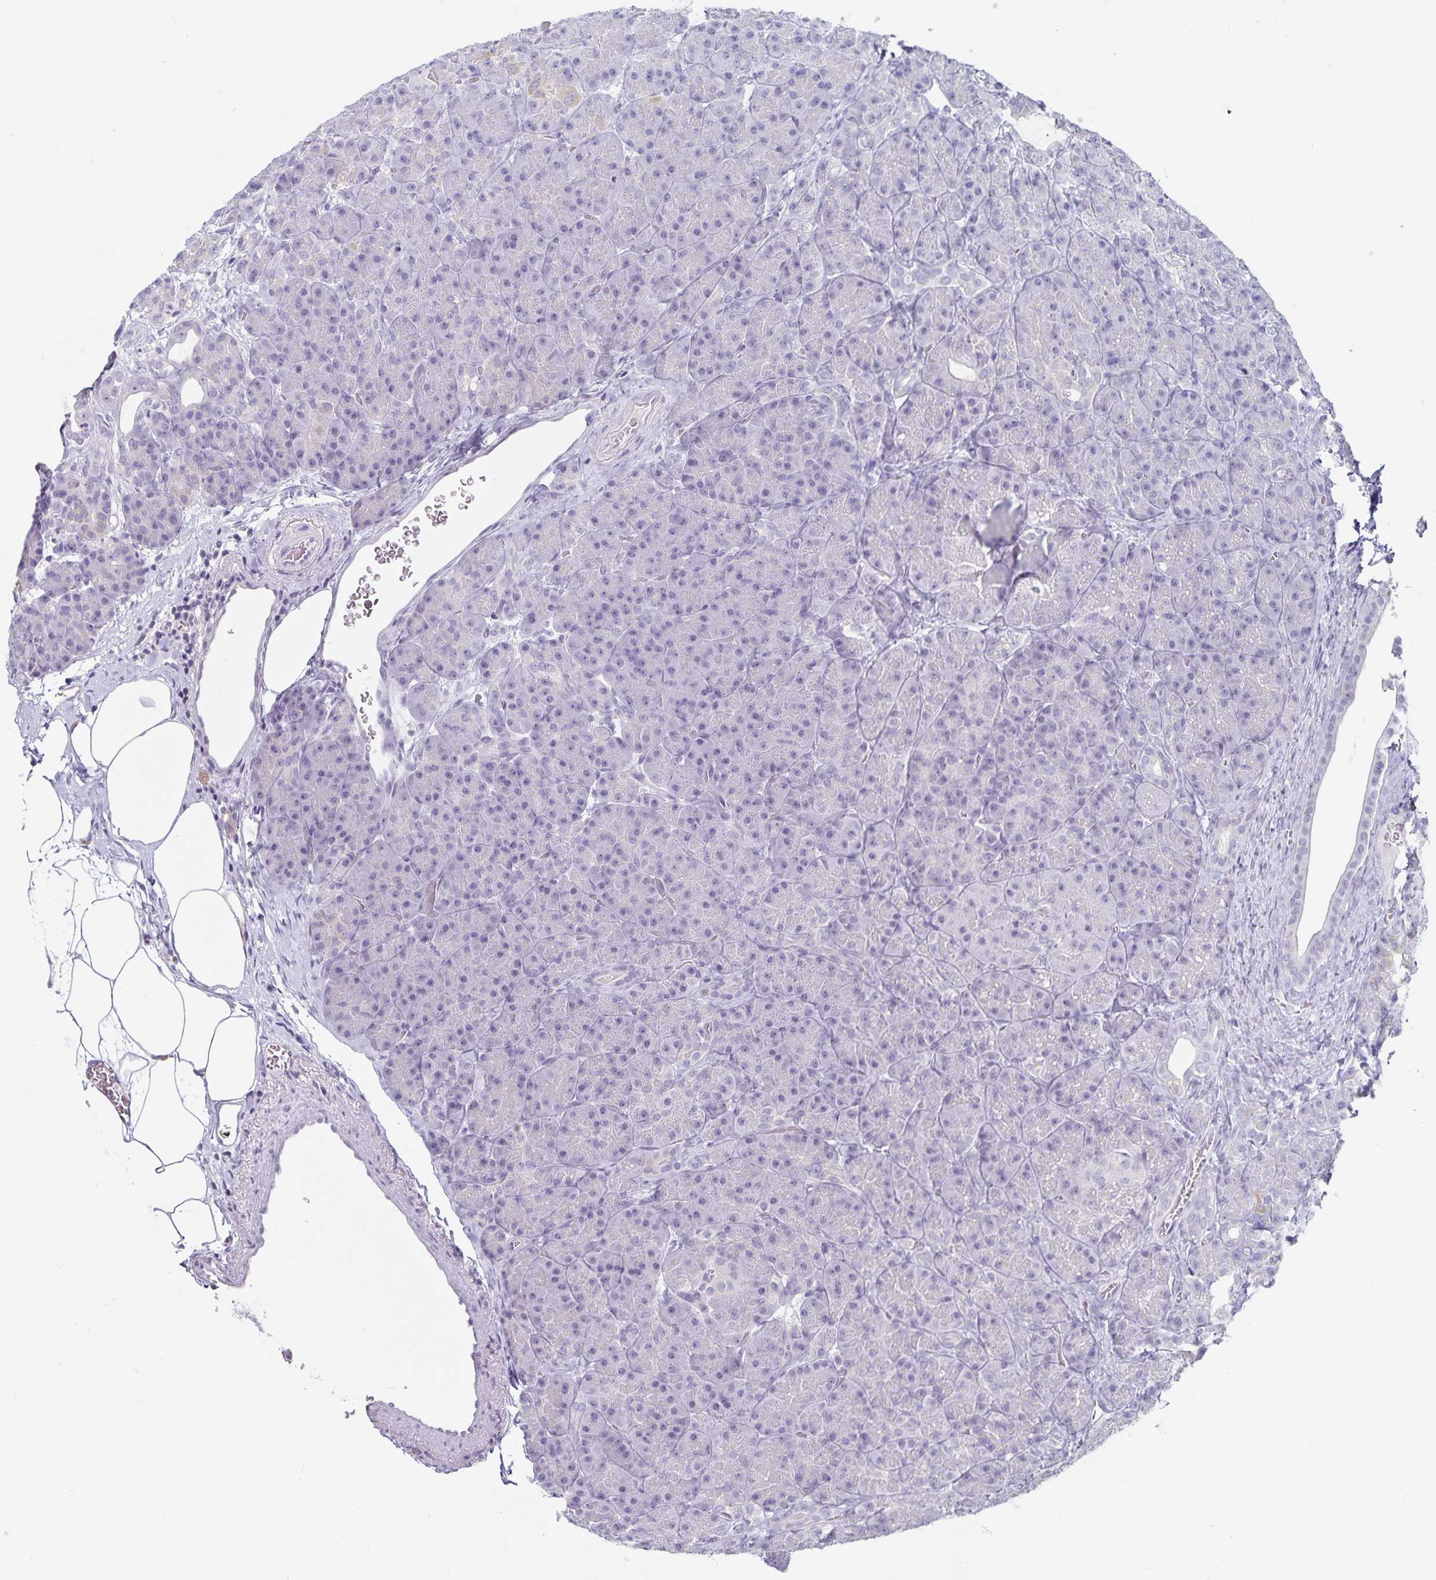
{"staining": {"intensity": "negative", "quantity": "none", "location": "none"}, "tissue": "pancreas", "cell_type": "Exocrine glandular cells", "image_type": "normal", "snomed": [{"axis": "morphology", "description": "Normal tissue, NOS"}, {"axis": "topography", "description": "Pancreas"}], "caption": "Pancreas was stained to show a protein in brown. There is no significant staining in exocrine glandular cells. (Brightfield microscopy of DAB immunohistochemistry (IHC) at high magnification).", "gene": "DNAH9", "patient": {"sex": "male", "age": 57}}